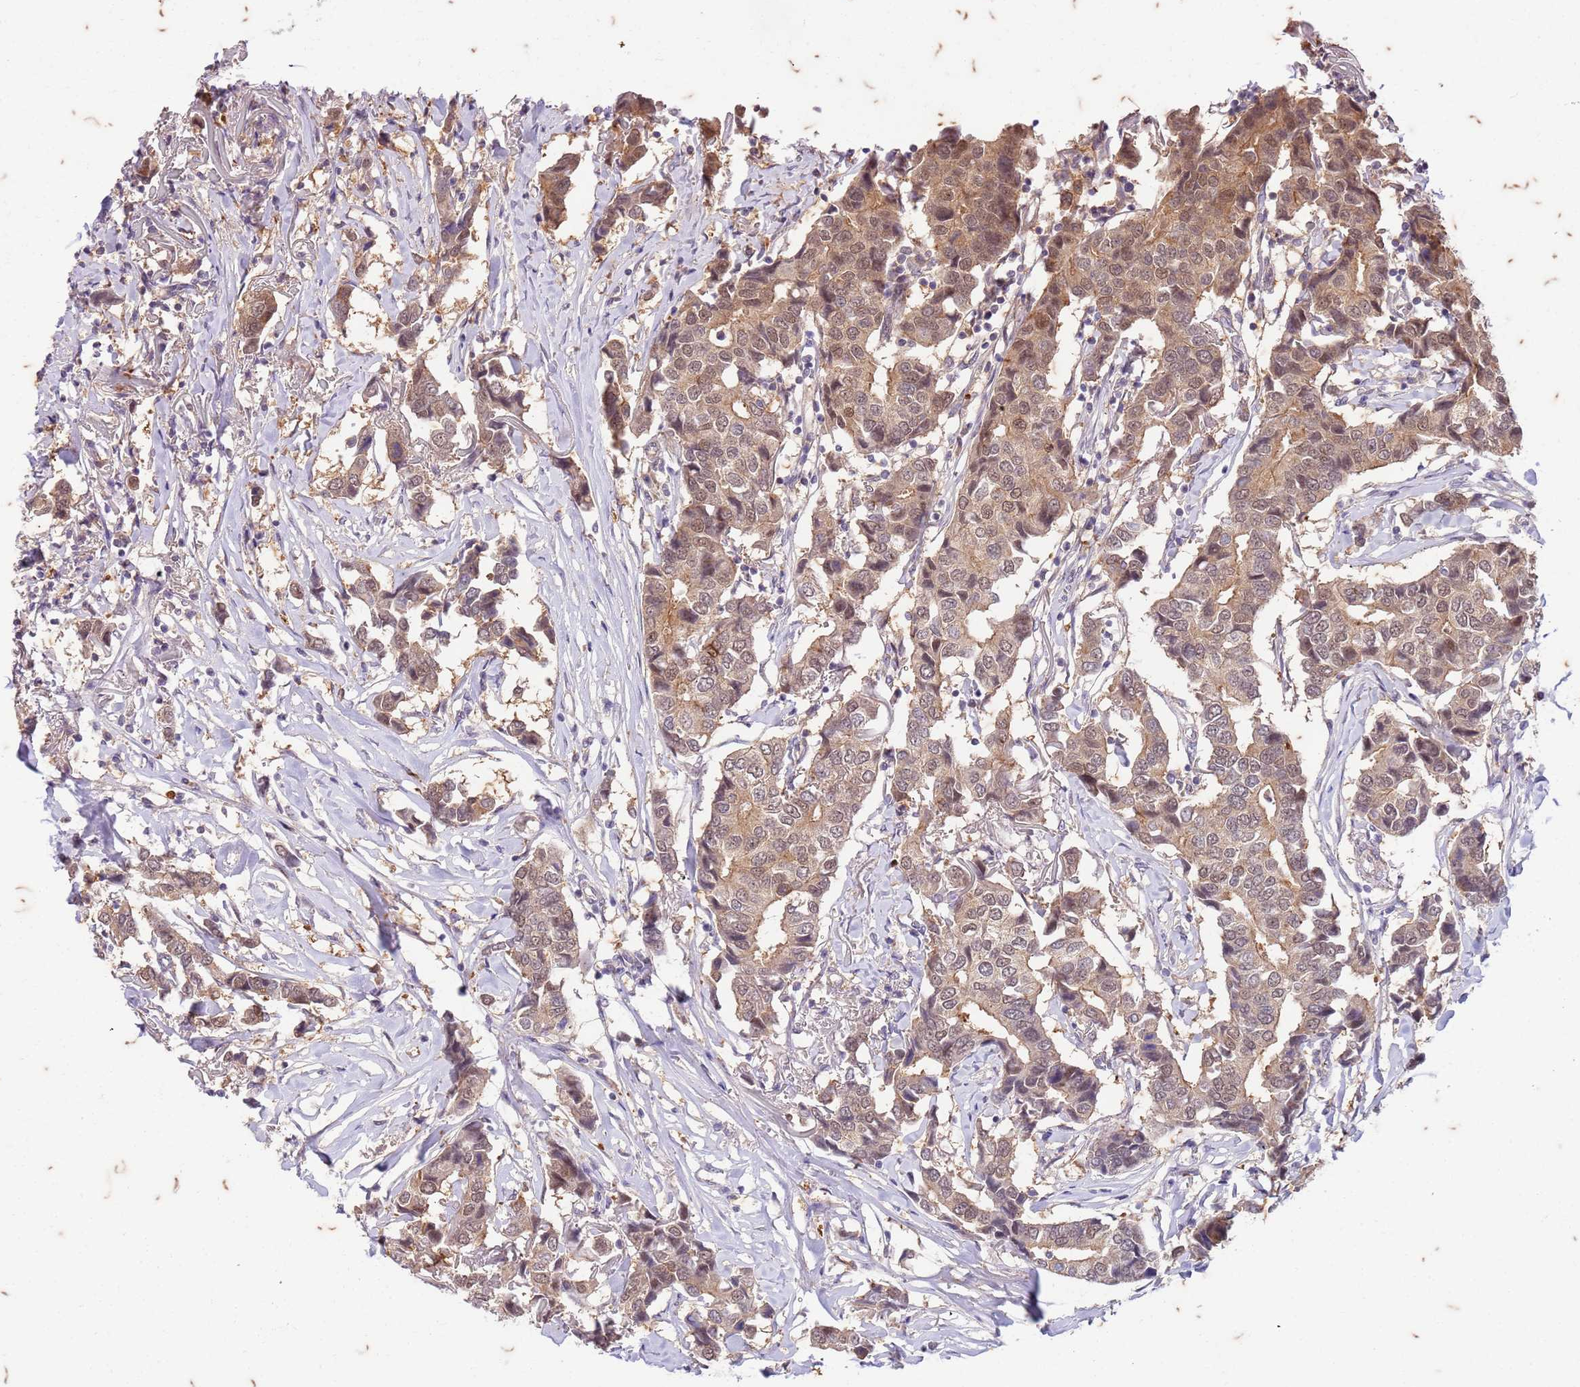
{"staining": {"intensity": "weak", "quantity": ">75%", "location": "cytoplasmic/membranous,nuclear"}, "tissue": "breast cancer", "cell_type": "Tumor cells", "image_type": "cancer", "snomed": [{"axis": "morphology", "description": "Duct carcinoma"}, {"axis": "topography", "description": "Breast"}], "caption": "Brown immunohistochemical staining in breast cancer (infiltrating ductal carcinoma) demonstrates weak cytoplasmic/membranous and nuclear staining in approximately >75% of tumor cells.", "gene": "RAPGEF3", "patient": {"sex": "female", "age": 80}}